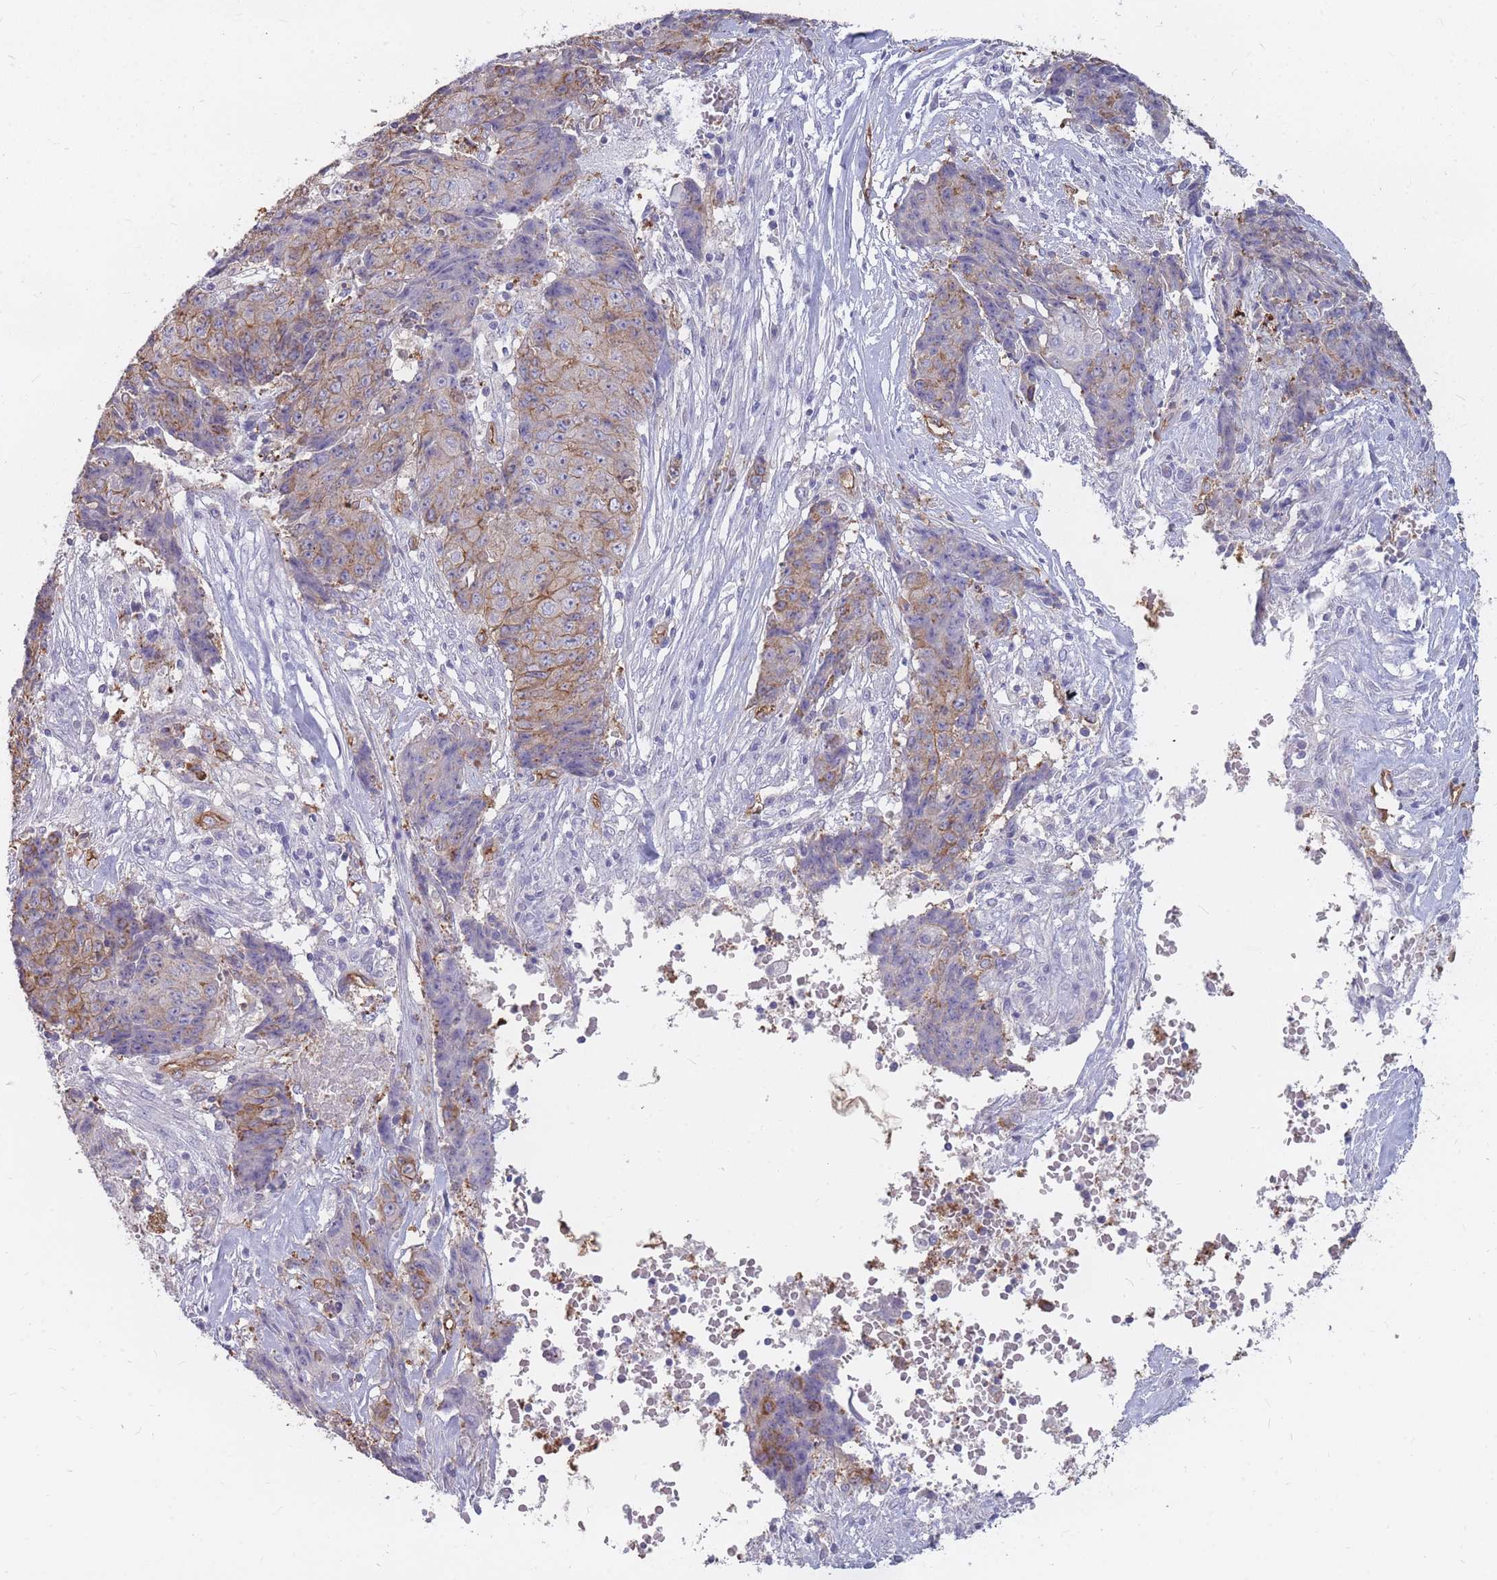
{"staining": {"intensity": "weak", "quantity": "25%-75%", "location": "cytoplasmic/membranous"}, "tissue": "ovarian cancer", "cell_type": "Tumor cells", "image_type": "cancer", "snomed": [{"axis": "morphology", "description": "Carcinoma, endometroid"}, {"axis": "topography", "description": "Ovary"}], "caption": "Immunohistochemistry (IHC) photomicrograph of neoplastic tissue: human endometroid carcinoma (ovarian) stained using immunohistochemistry displays low levels of weak protein expression localized specifically in the cytoplasmic/membranous of tumor cells, appearing as a cytoplasmic/membranous brown color.", "gene": "GNA11", "patient": {"sex": "female", "age": 42}}